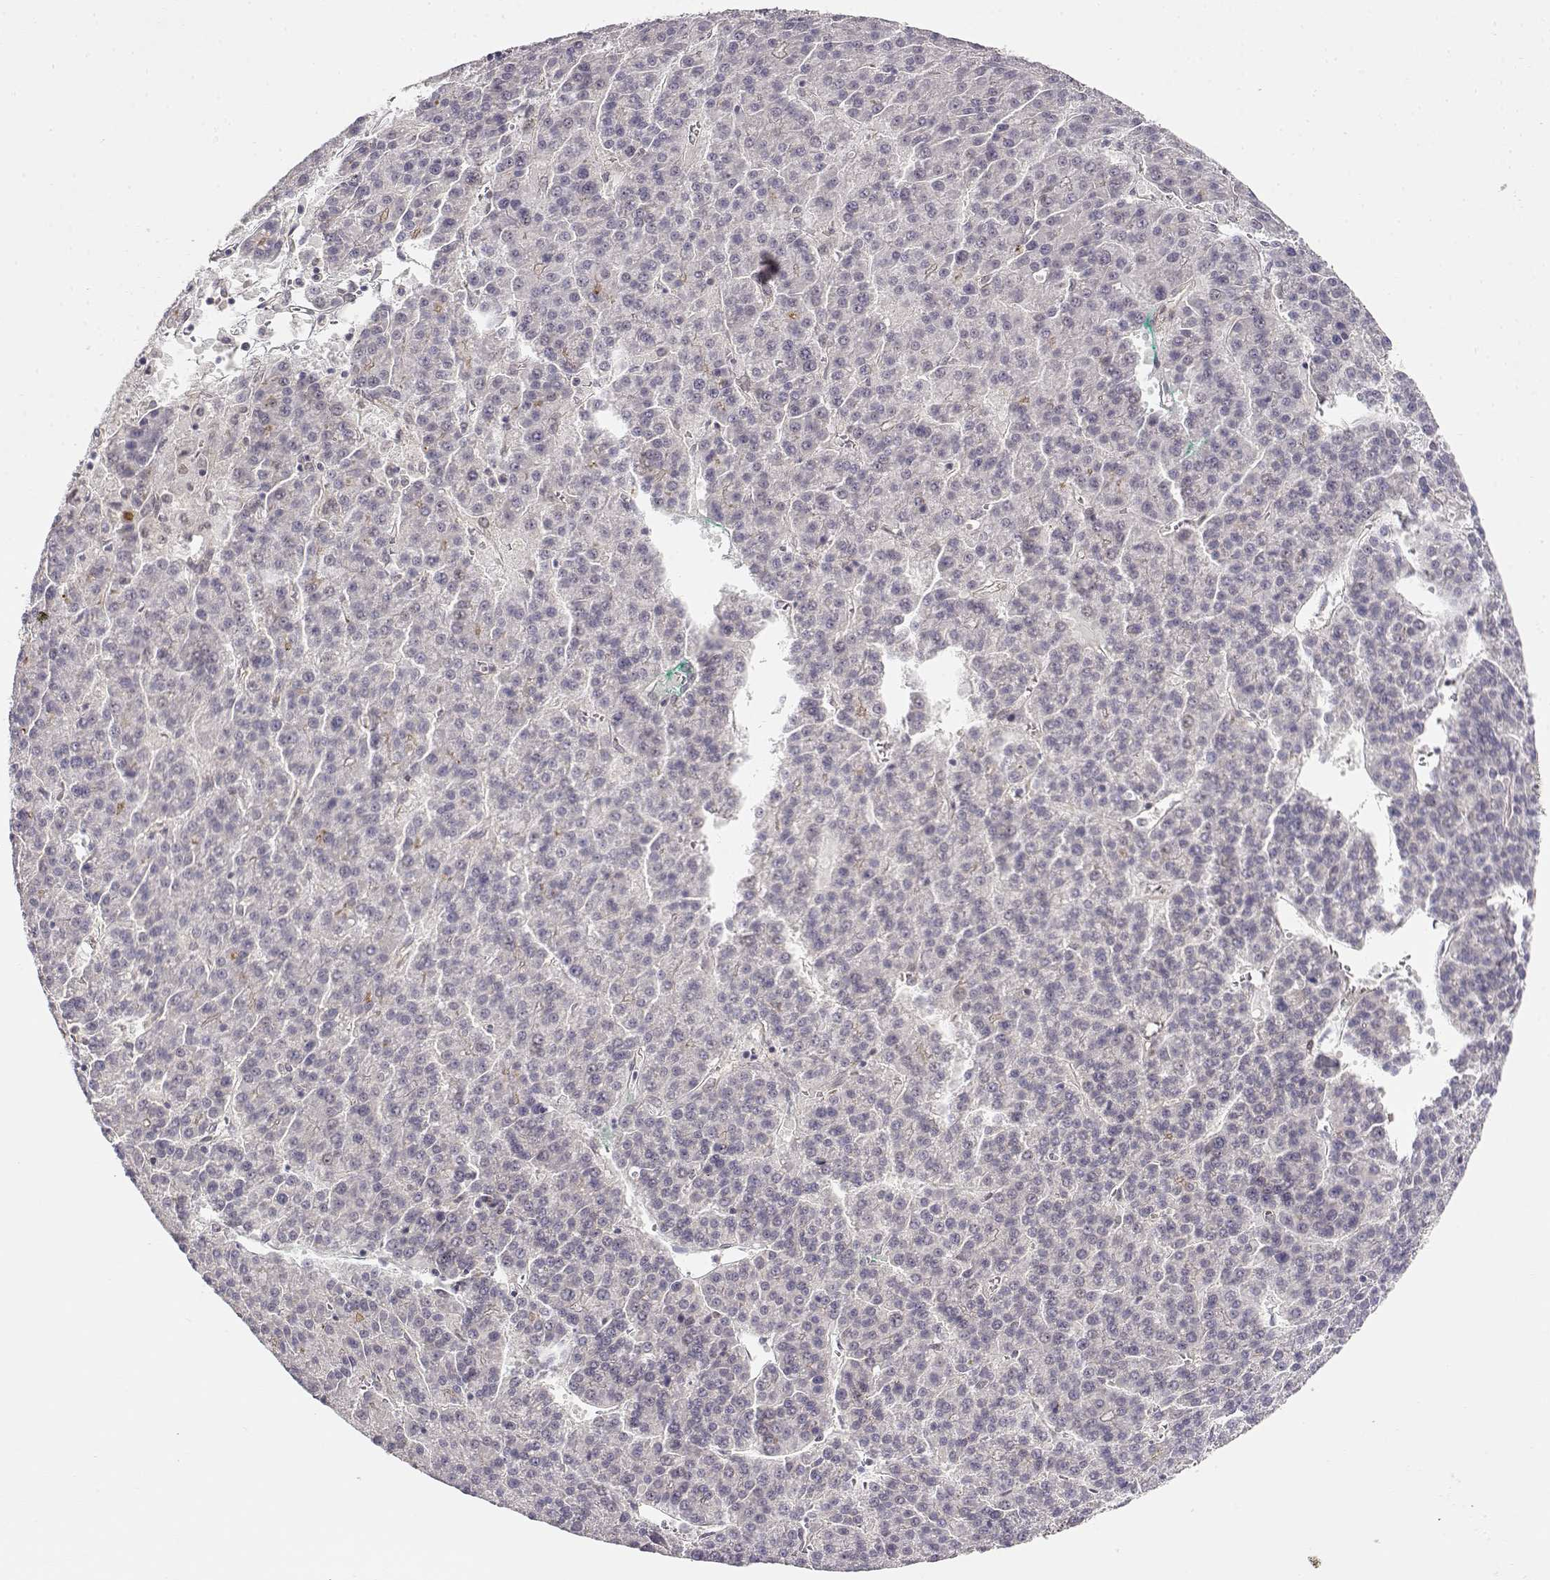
{"staining": {"intensity": "negative", "quantity": "none", "location": "none"}, "tissue": "liver cancer", "cell_type": "Tumor cells", "image_type": "cancer", "snomed": [{"axis": "morphology", "description": "Carcinoma, Hepatocellular, NOS"}, {"axis": "topography", "description": "Liver"}], "caption": "High magnification brightfield microscopy of liver cancer (hepatocellular carcinoma) stained with DAB (3,3'-diaminobenzidine) (brown) and counterstained with hematoxylin (blue): tumor cells show no significant staining.", "gene": "EAF2", "patient": {"sex": "female", "age": 58}}